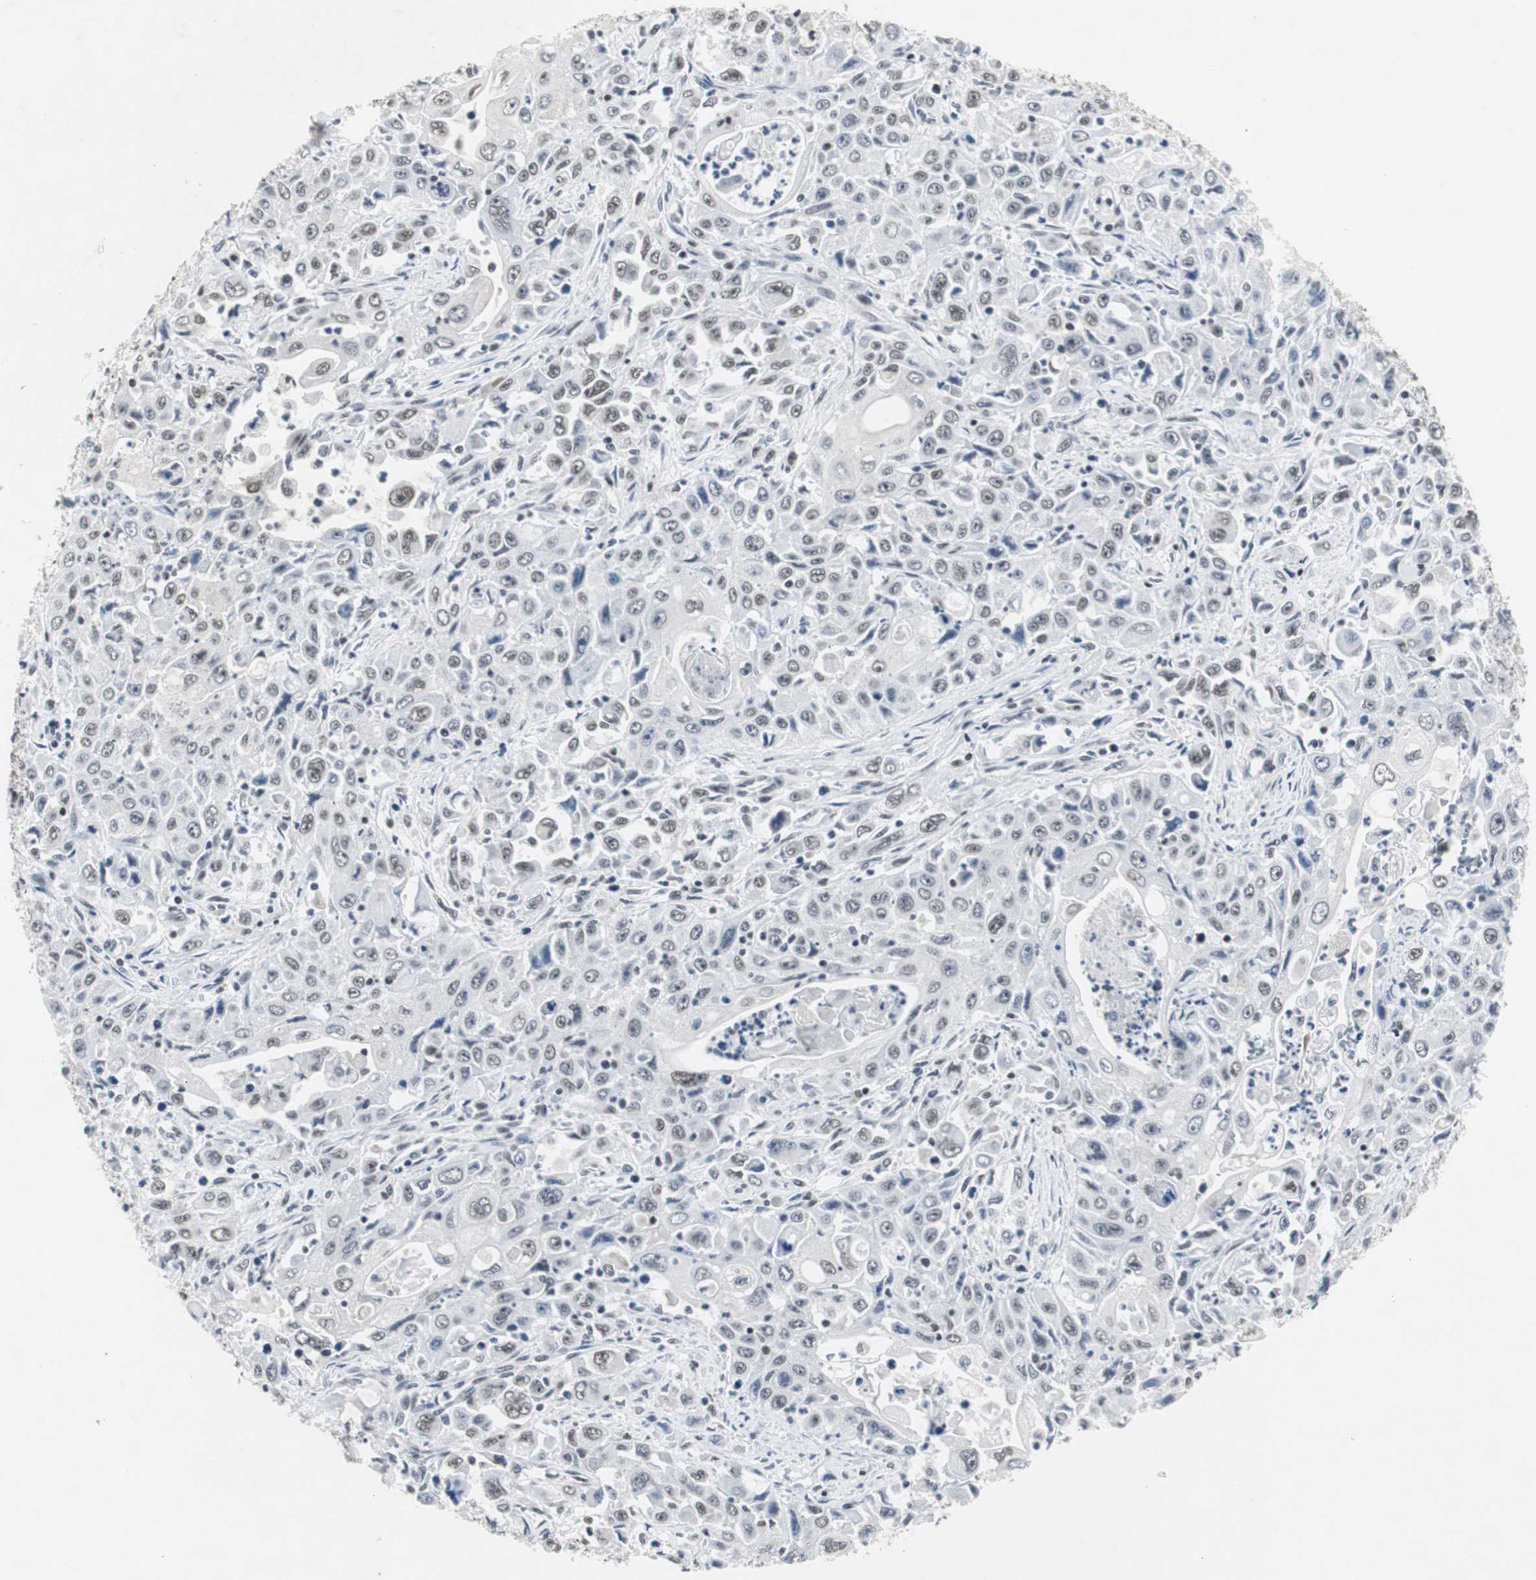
{"staining": {"intensity": "weak", "quantity": "25%-75%", "location": "nuclear"}, "tissue": "pancreatic cancer", "cell_type": "Tumor cells", "image_type": "cancer", "snomed": [{"axis": "morphology", "description": "Adenocarcinoma, NOS"}, {"axis": "topography", "description": "Pancreas"}], "caption": "High-power microscopy captured an IHC micrograph of adenocarcinoma (pancreatic), revealing weak nuclear expression in about 25%-75% of tumor cells.", "gene": "RAD9A", "patient": {"sex": "male", "age": 70}}